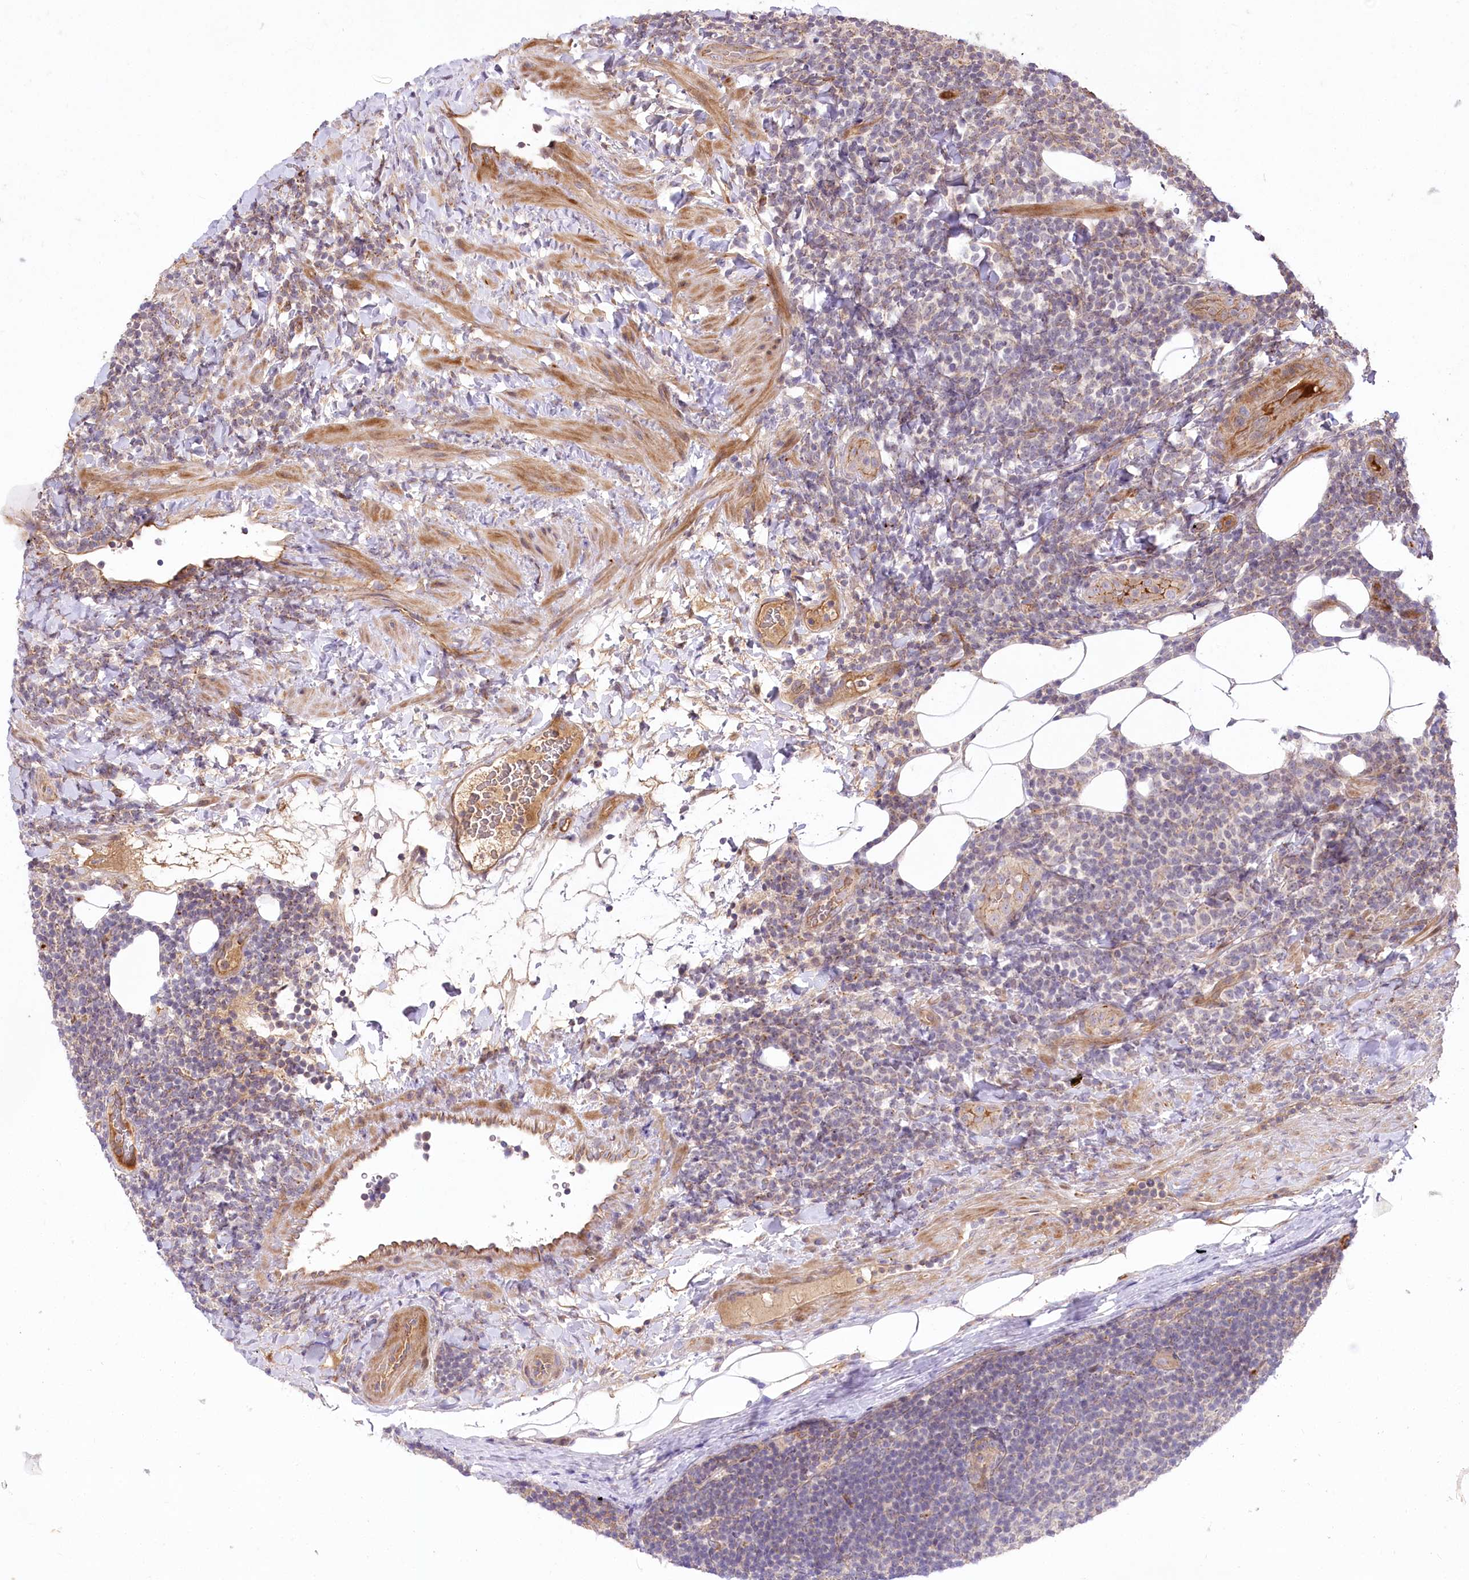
{"staining": {"intensity": "negative", "quantity": "none", "location": "none"}, "tissue": "lymphoma", "cell_type": "Tumor cells", "image_type": "cancer", "snomed": [{"axis": "morphology", "description": "Malignant lymphoma, non-Hodgkin's type, Low grade"}, {"axis": "topography", "description": "Lymph node"}], "caption": "The histopathology image shows no significant positivity in tumor cells of lymphoma.", "gene": "PSTK", "patient": {"sex": "male", "age": 66}}